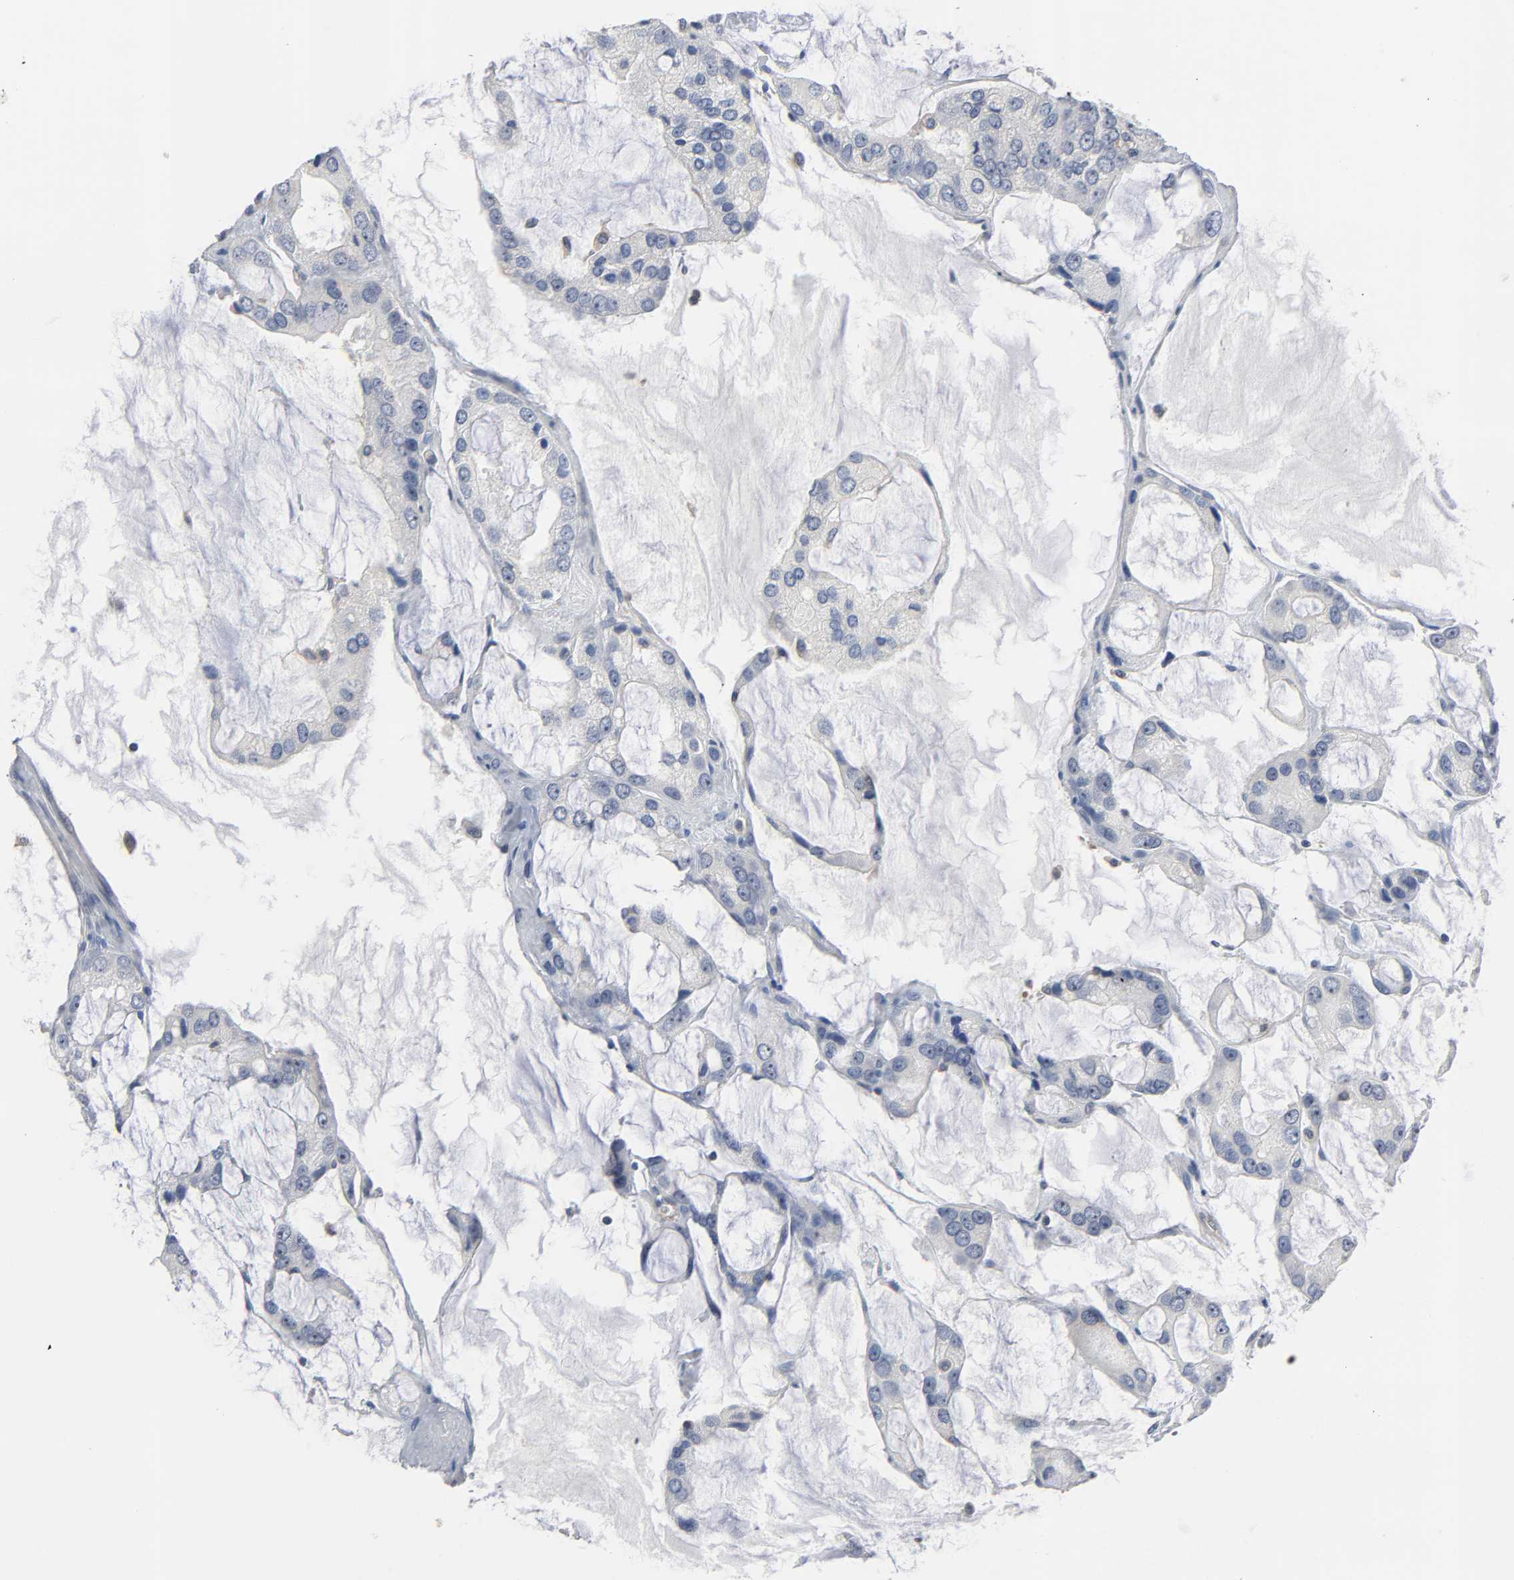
{"staining": {"intensity": "negative", "quantity": "none", "location": "none"}, "tissue": "prostate cancer", "cell_type": "Tumor cells", "image_type": "cancer", "snomed": [{"axis": "morphology", "description": "Adenocarcinoma, High grade"}, {"axis": "topography", "description": "Prostate"}], "caption": "The micrograph displays no significant positivity in tumor cells of high-grade adenocarcinoma (prostate). (Brightfield microscopy of DAB immunohistochemistry at high magnification).", "gene": "DDX10", "patient": {"sex": "male", "age": 67}}